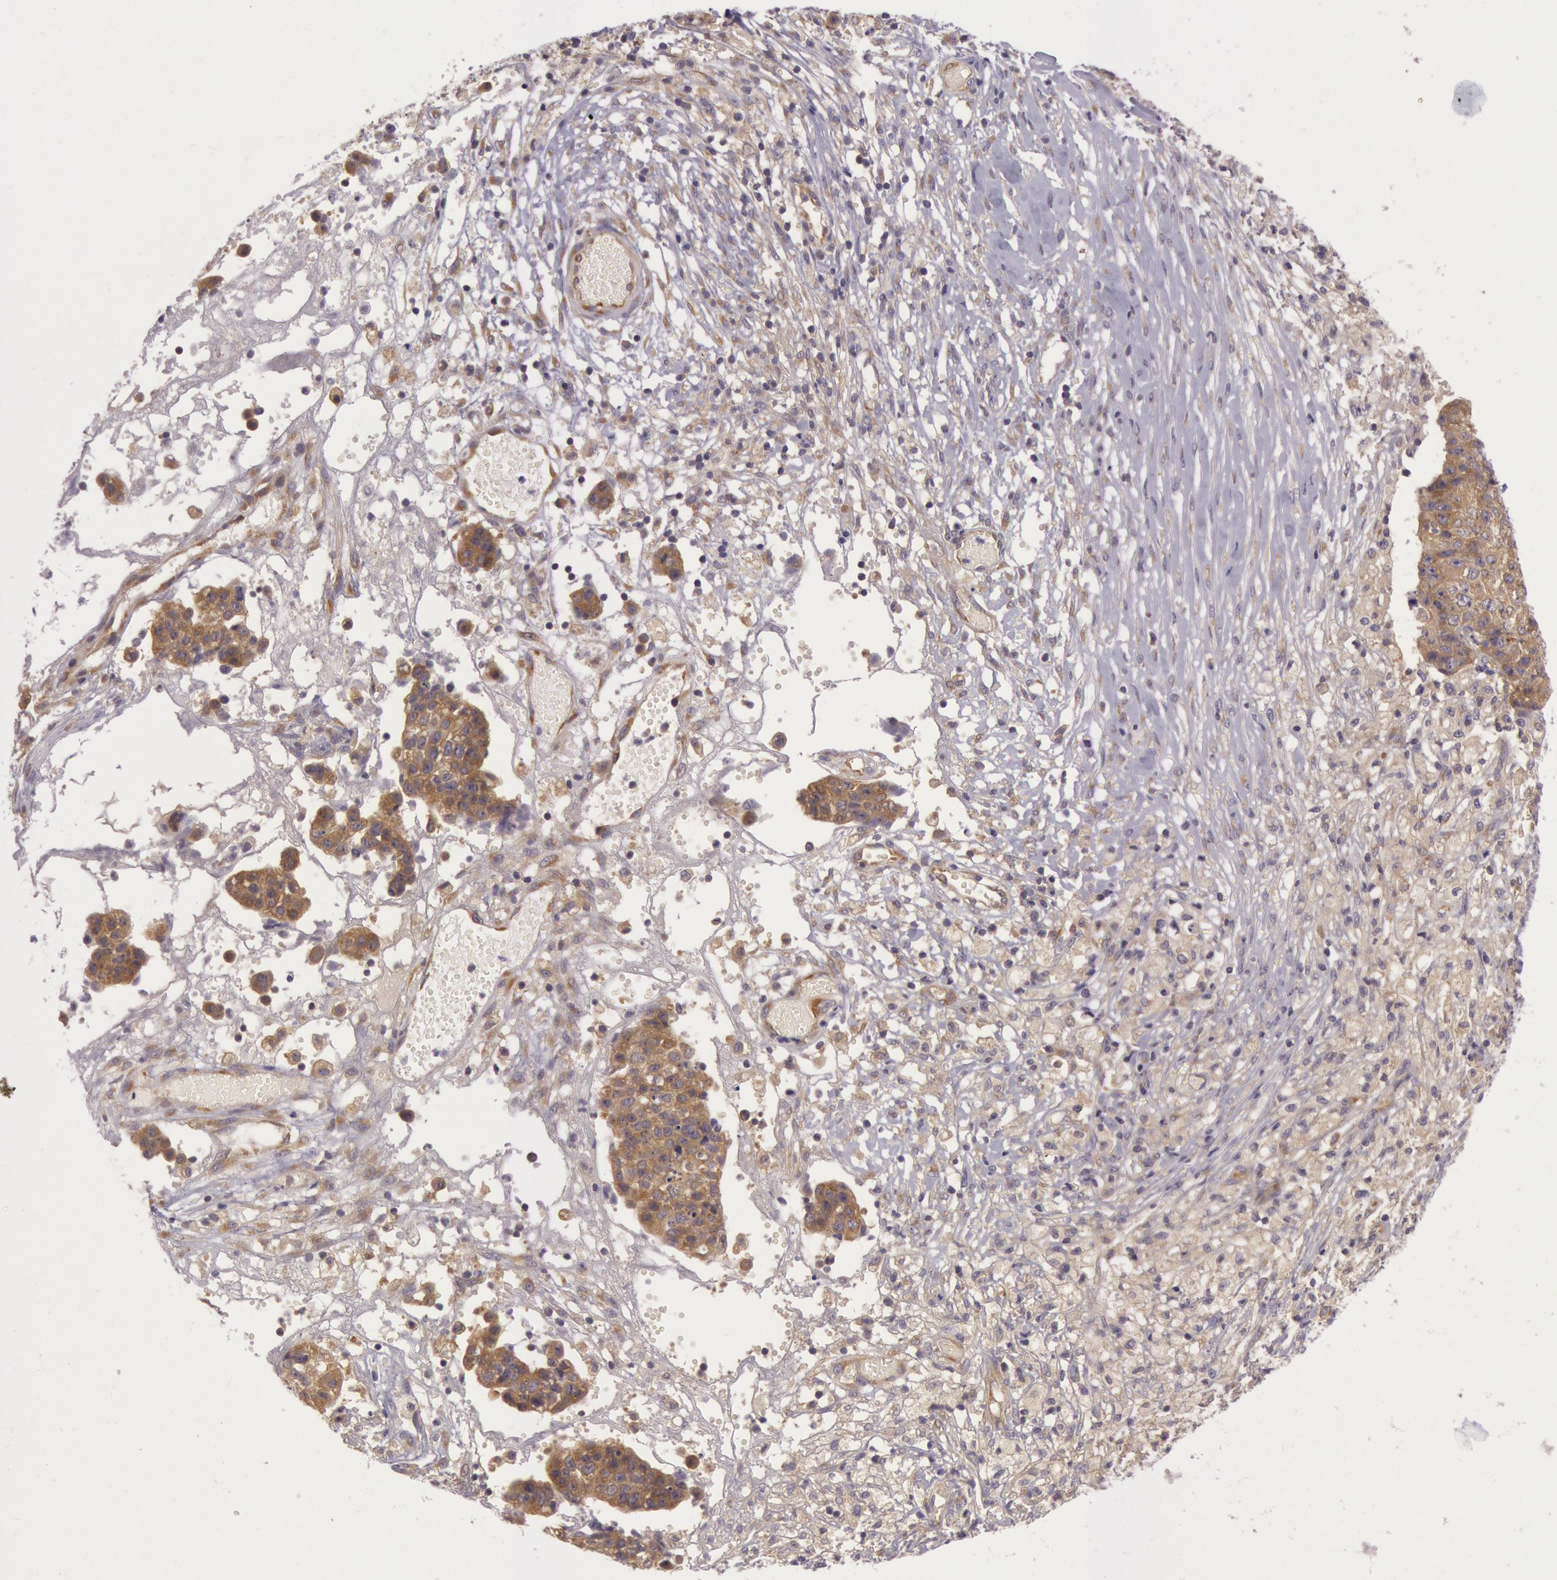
{"staining": {"intensity": "moderate", "quantity": ">75%", "location": "cytoplasmic/membranous"}, "tissue": "ovarian cancer", "cell_type": "Tumor cells", "image_type": "cancer", "snomed": [{"axis": "morphology", "description": "Carcinoma, endometroid"}, {"axis": "topography", "description": "Ovary"}], "caption": "Ovarian cancer stained with a protein marker reveals moderate staining in tumor cells.", "gene": "CHUK", "patient": {"sex": "female", "age": 42}}